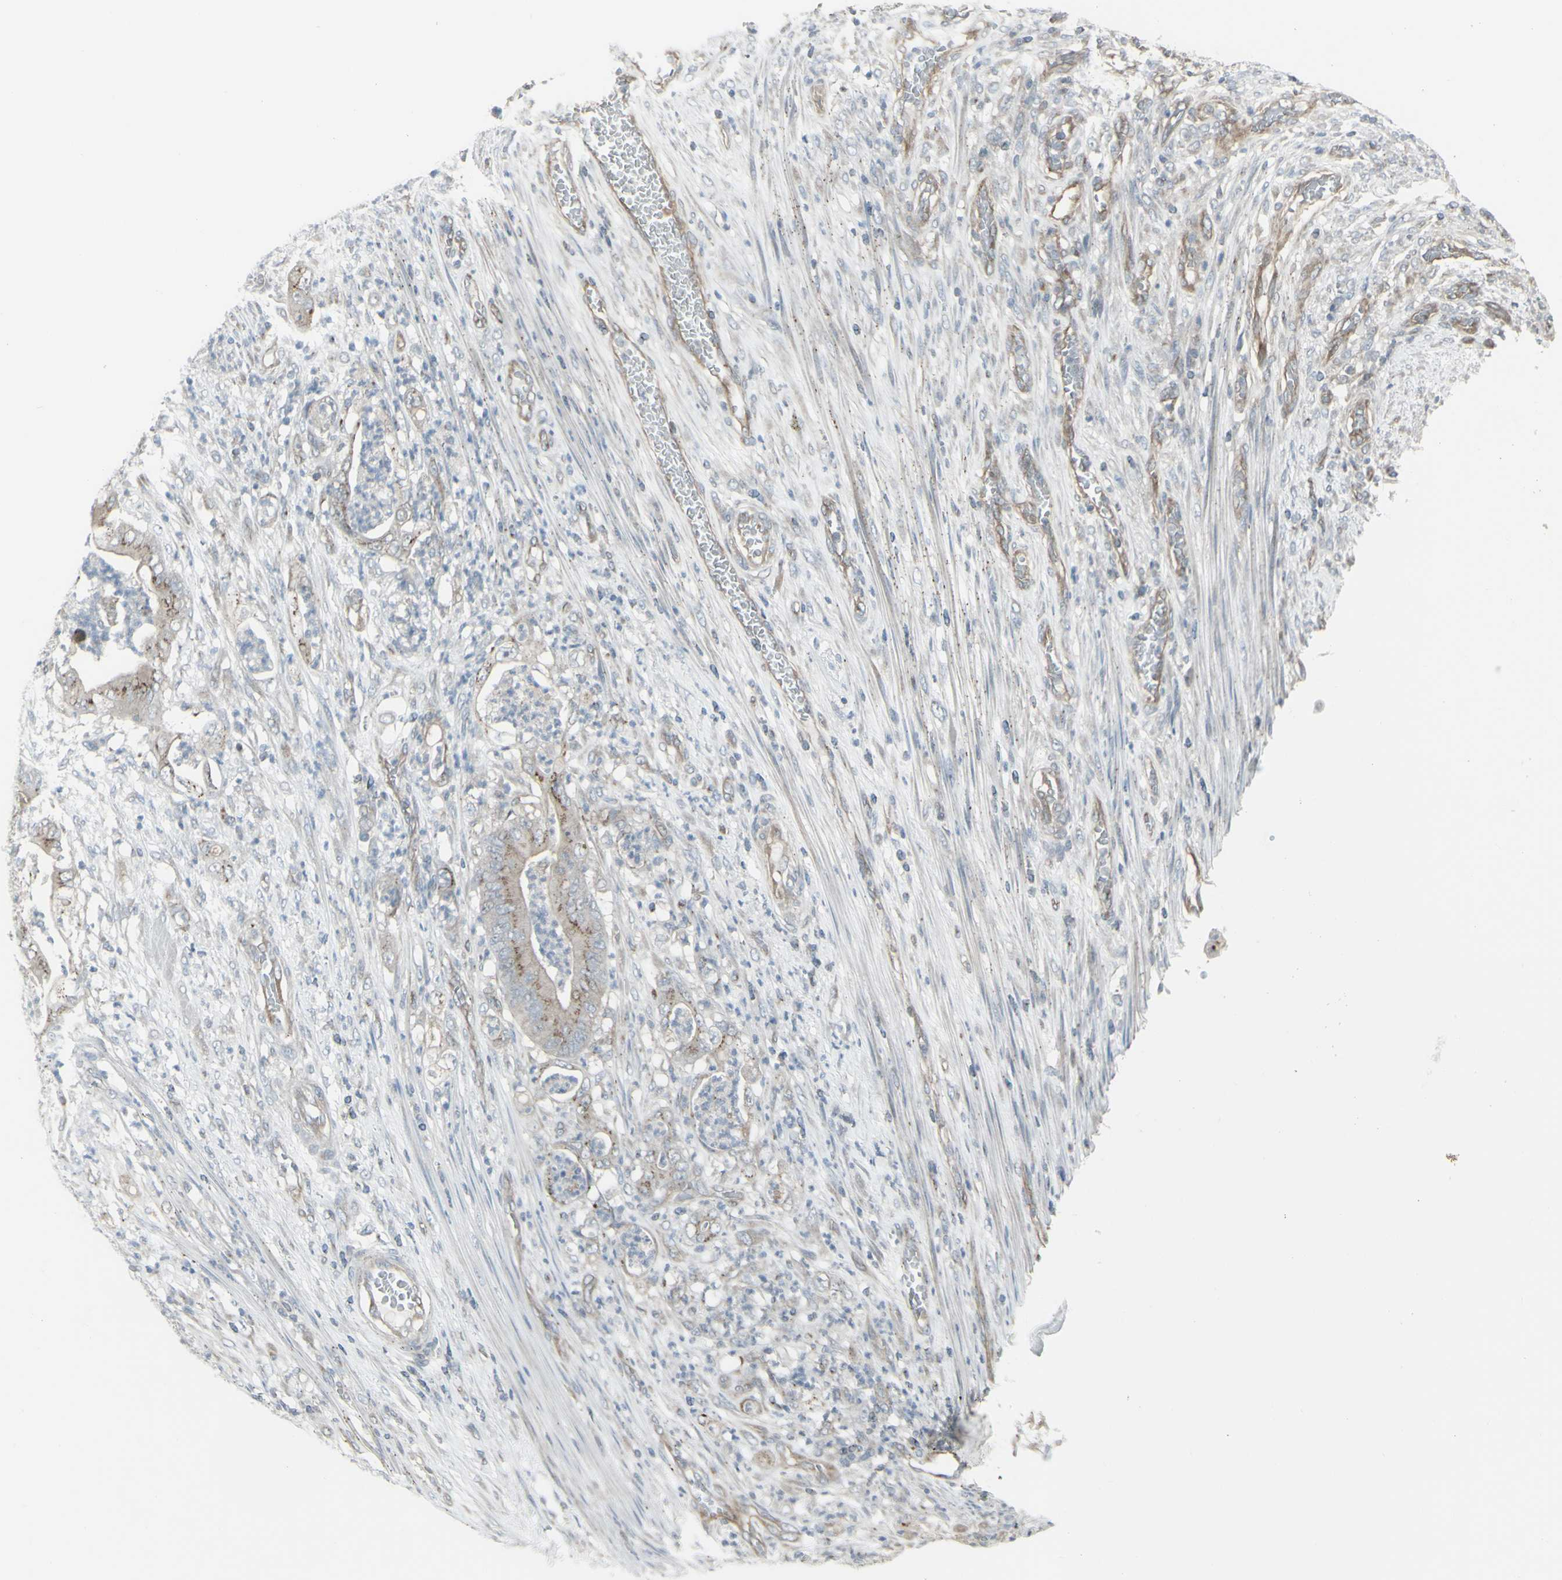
{"staining": {"intensity": "moderate", "quantity": "25%-75%", "location": "cytoplasmic/membranous"}, "tissue": "stomach cancer", "cell_type": "Tumor cells", "image_type": "cancer", "snomed": [{"axis": "morphology", "description": "Adenocarcinoma, NOS"}, {"axis": "topography", "description": "Stomach"}], "caption": "Immunohistochemistry image of neoplastic tissue: stomach cancer (adenocarcinoma) stained using immunohistochemistry (IHC) demonstrates medium levels of moderate protein expression localized specifically in the cytoplasmic/membranous of tumor cells, appearing as a cytoplasmic/membranous brown color.", "gene": "GALNT6", "patient": {"sex": "female", "age": 73}}